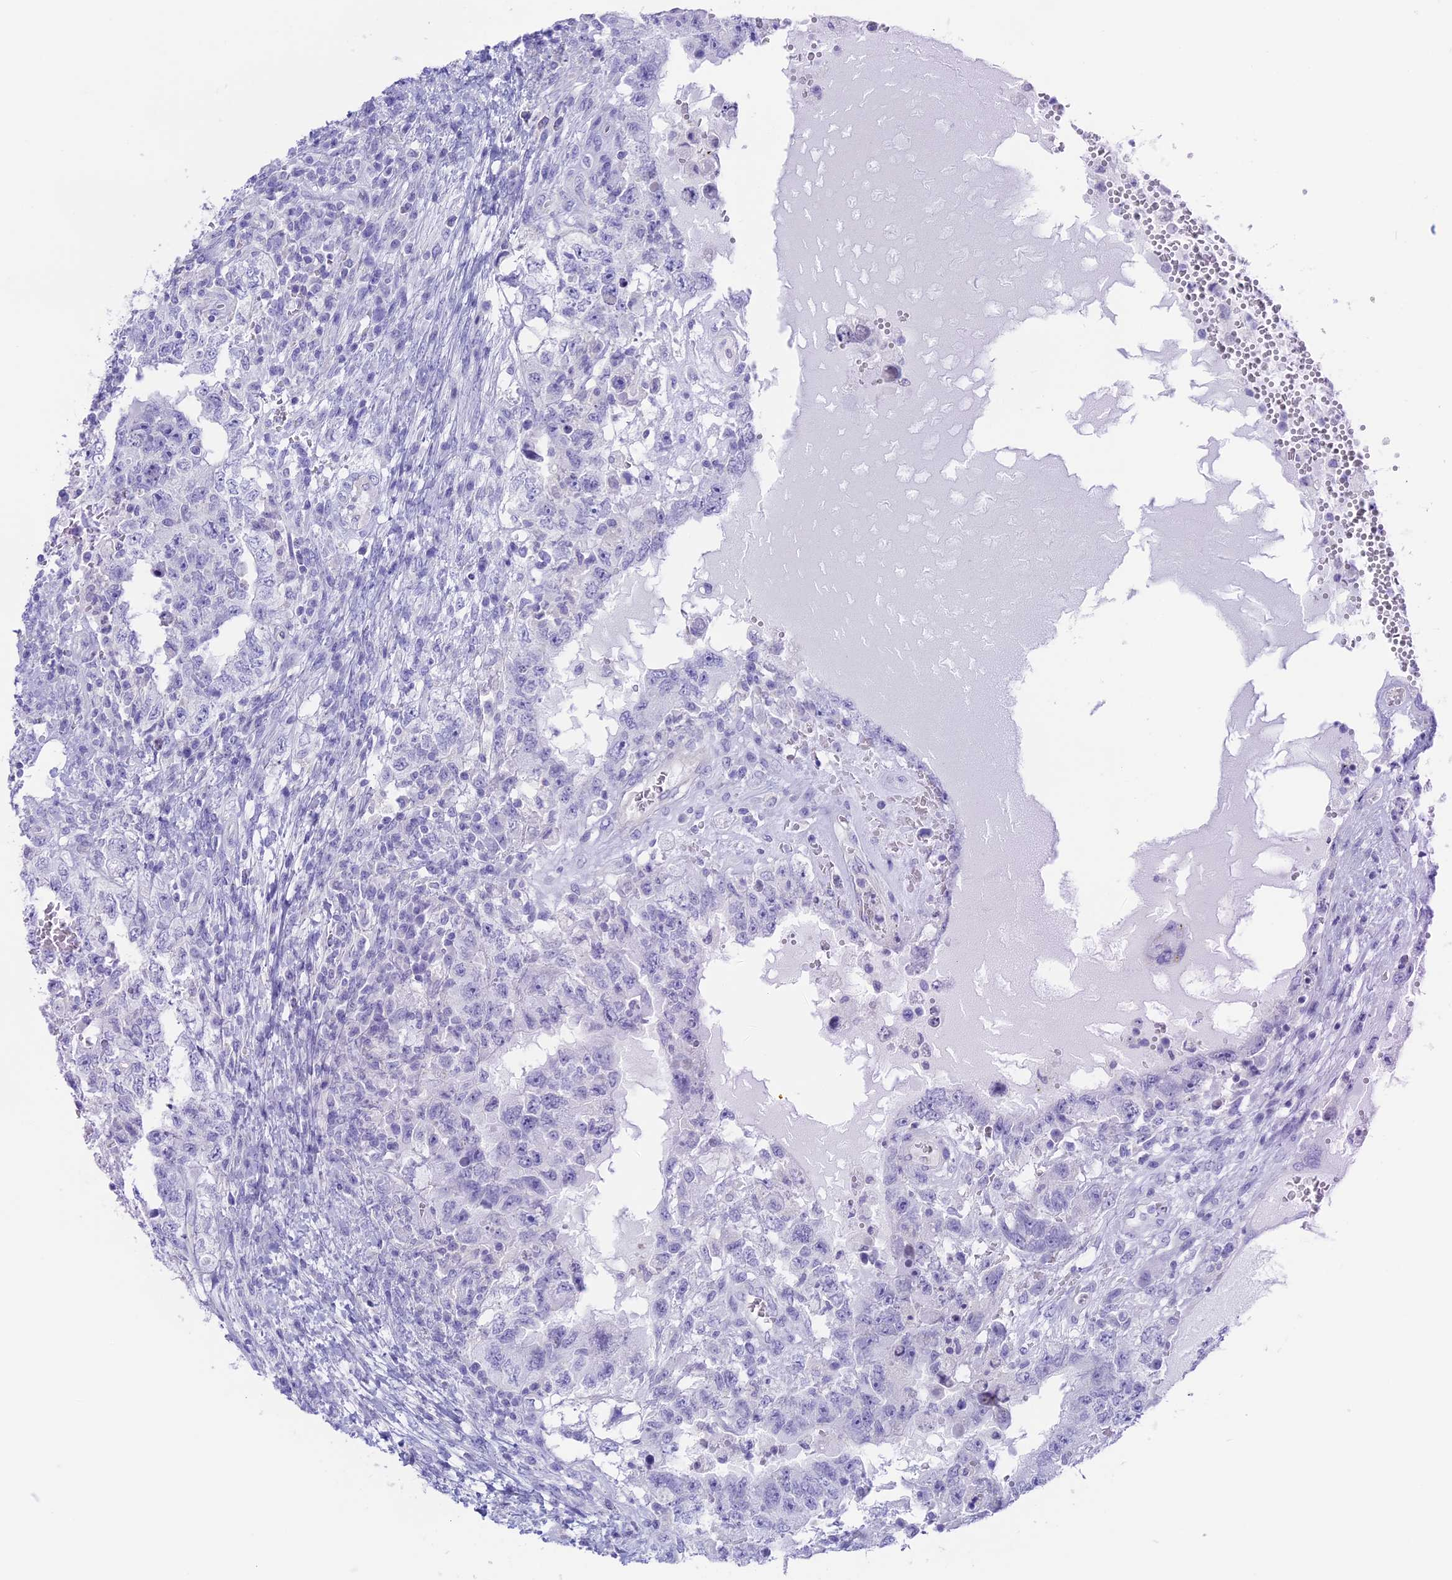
{"staining": {"intensity": "negative", "quantity": "none", "location": "none"}, "tissue": "testis cancer", "cell_type": "Tumor cells", "image_type": "cancer", "snomed": [{"axis": "morphology", "description": "Carcinoma, Embryonal, NOS"}, {"axis": "topography", "description": "Testis"}], "caption": "DAB immunohistochemical staining of embryonal carcinoma (testis) demonstrates no significant staining in tumor cells. (Immunohistochemistry, brightfield microscopy, high magnification).", "gene": "RP1", "patient": {"sex": "male", "age": 26}}